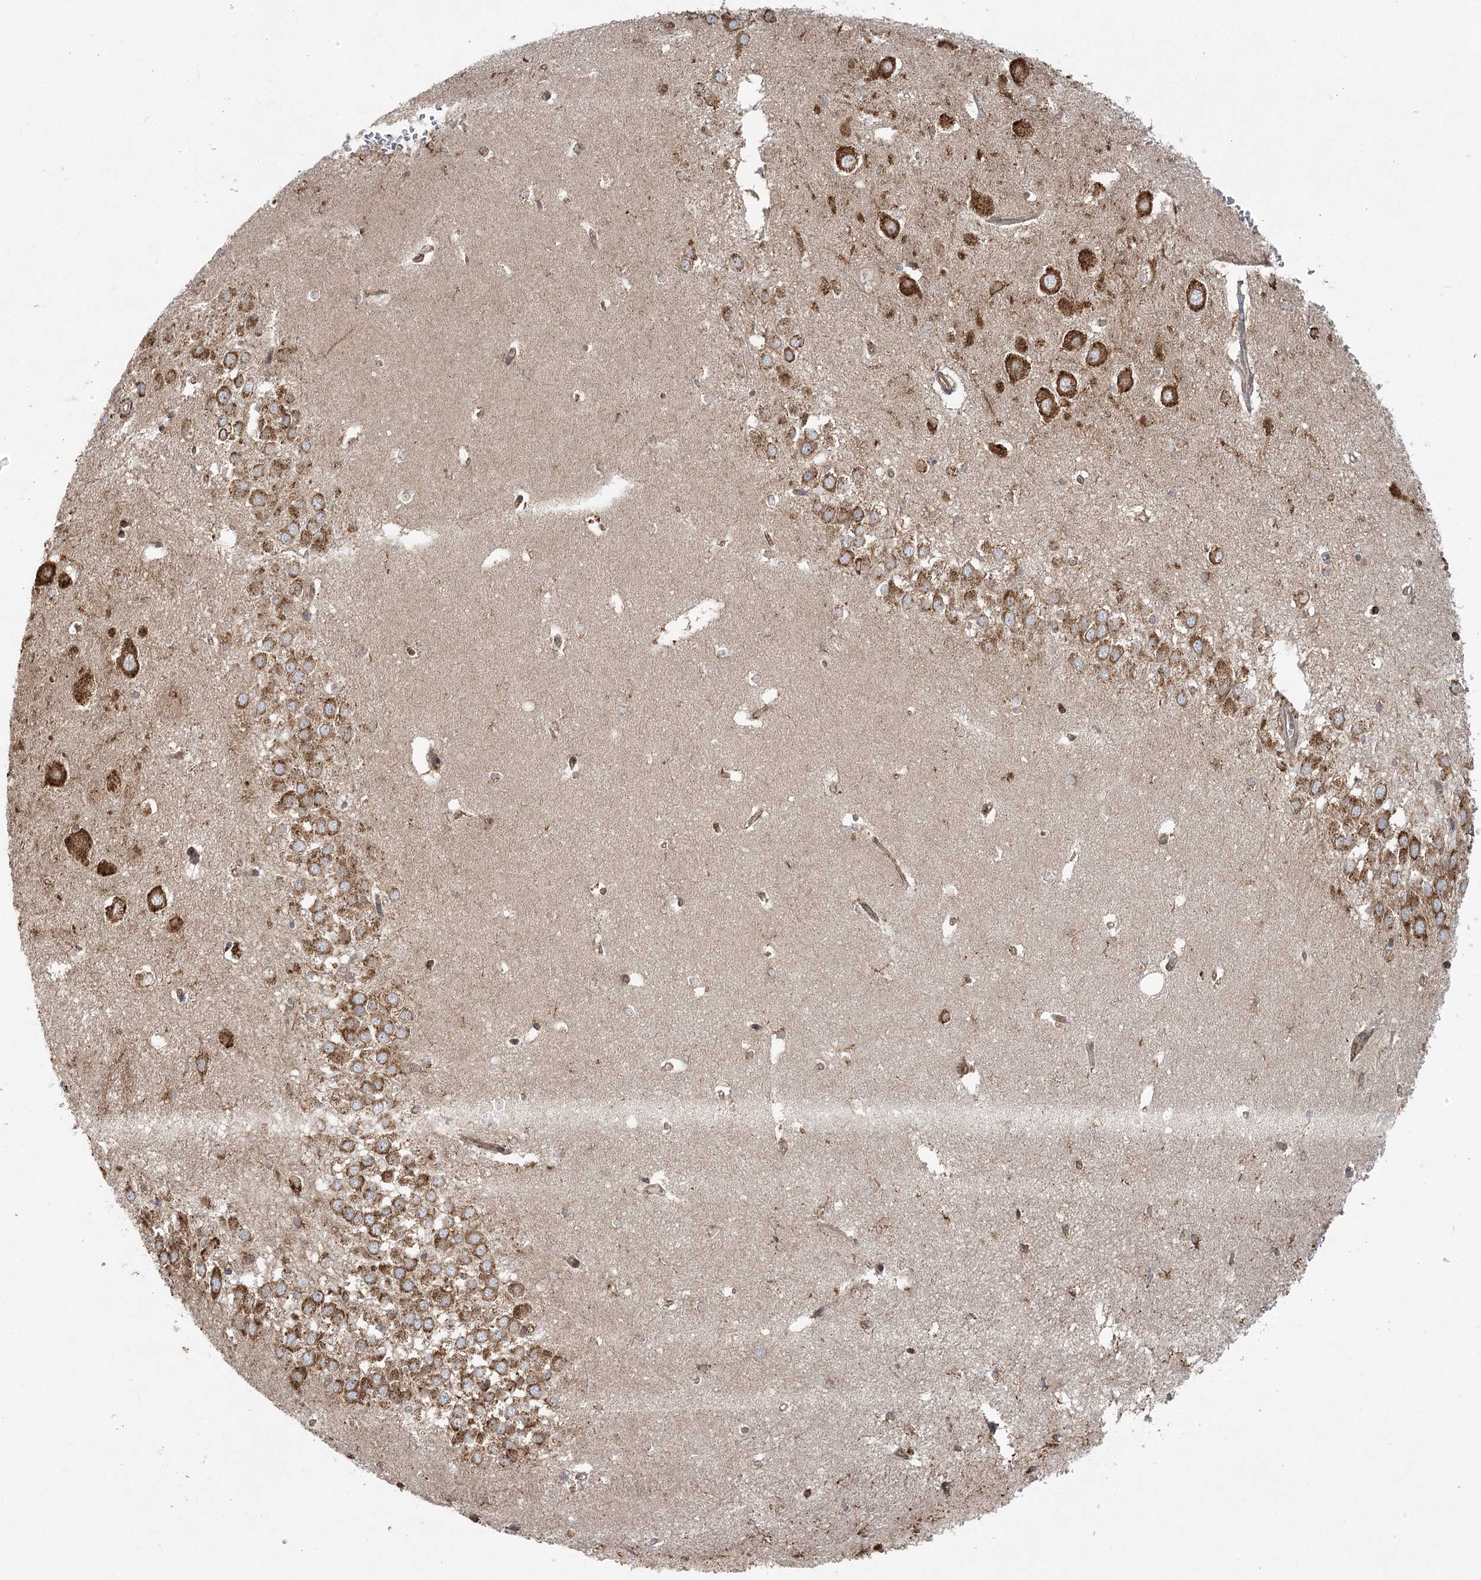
{"staining": {"intensity": "moderate", "quantity": ">75%", "location": "cytoplasmic/membranous"}, "tissue": "hippocampus", "cell_type": "Glial cells", "image_type": "normal", "snomed": [{"axis": "morphology", "description": "Normal tissue, NOS"}, {"axis": "topography", "description": "Hippocampus"}], "caption": "Glial cells show medium levels of moderate cytoplasmic/membranous positivity in approximately >75% of cells in benign hippocampus. (DAB = brown stain, brightfield microscopy at high magnification).", "gene": "ACAP2", "patient": {"sex": "female", "age": 64}}